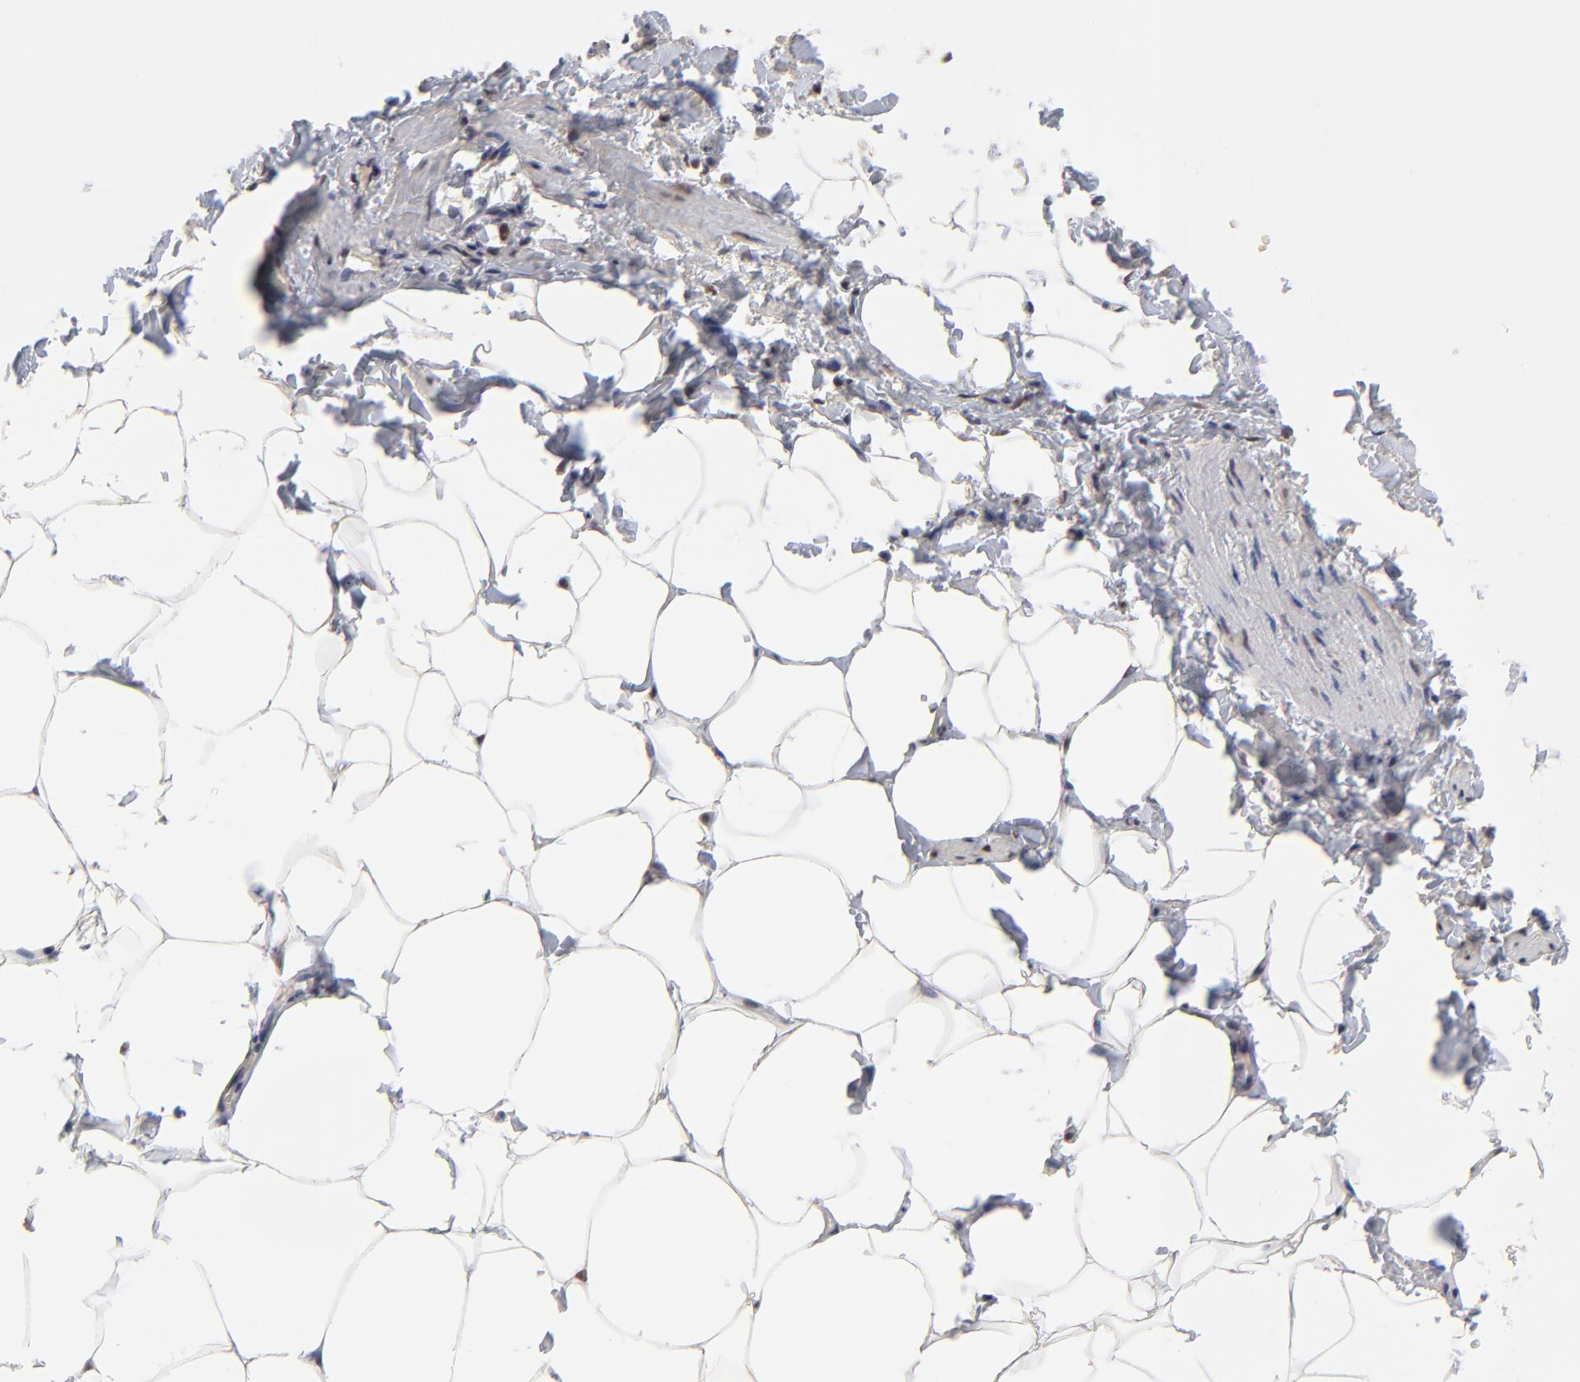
{"staining": {"intensity": "negative", "quantity": "none", "location": "none"}, "tissue": "adipose tissue", "cell_type": "Adipocytes", "image_type": "normal", "snomed": [{"axis": "morphology", "description": "Normal tissue, NOS"}, {"axis": "topography", "description": "Vascular tissue"}], "caption": "Adipocytes are negative for protein expression in normal human adipose tissue. Nuclei are stained in blue.", "gene": "OGFOD1", "patient": {"sex": "male", "age": 41}}